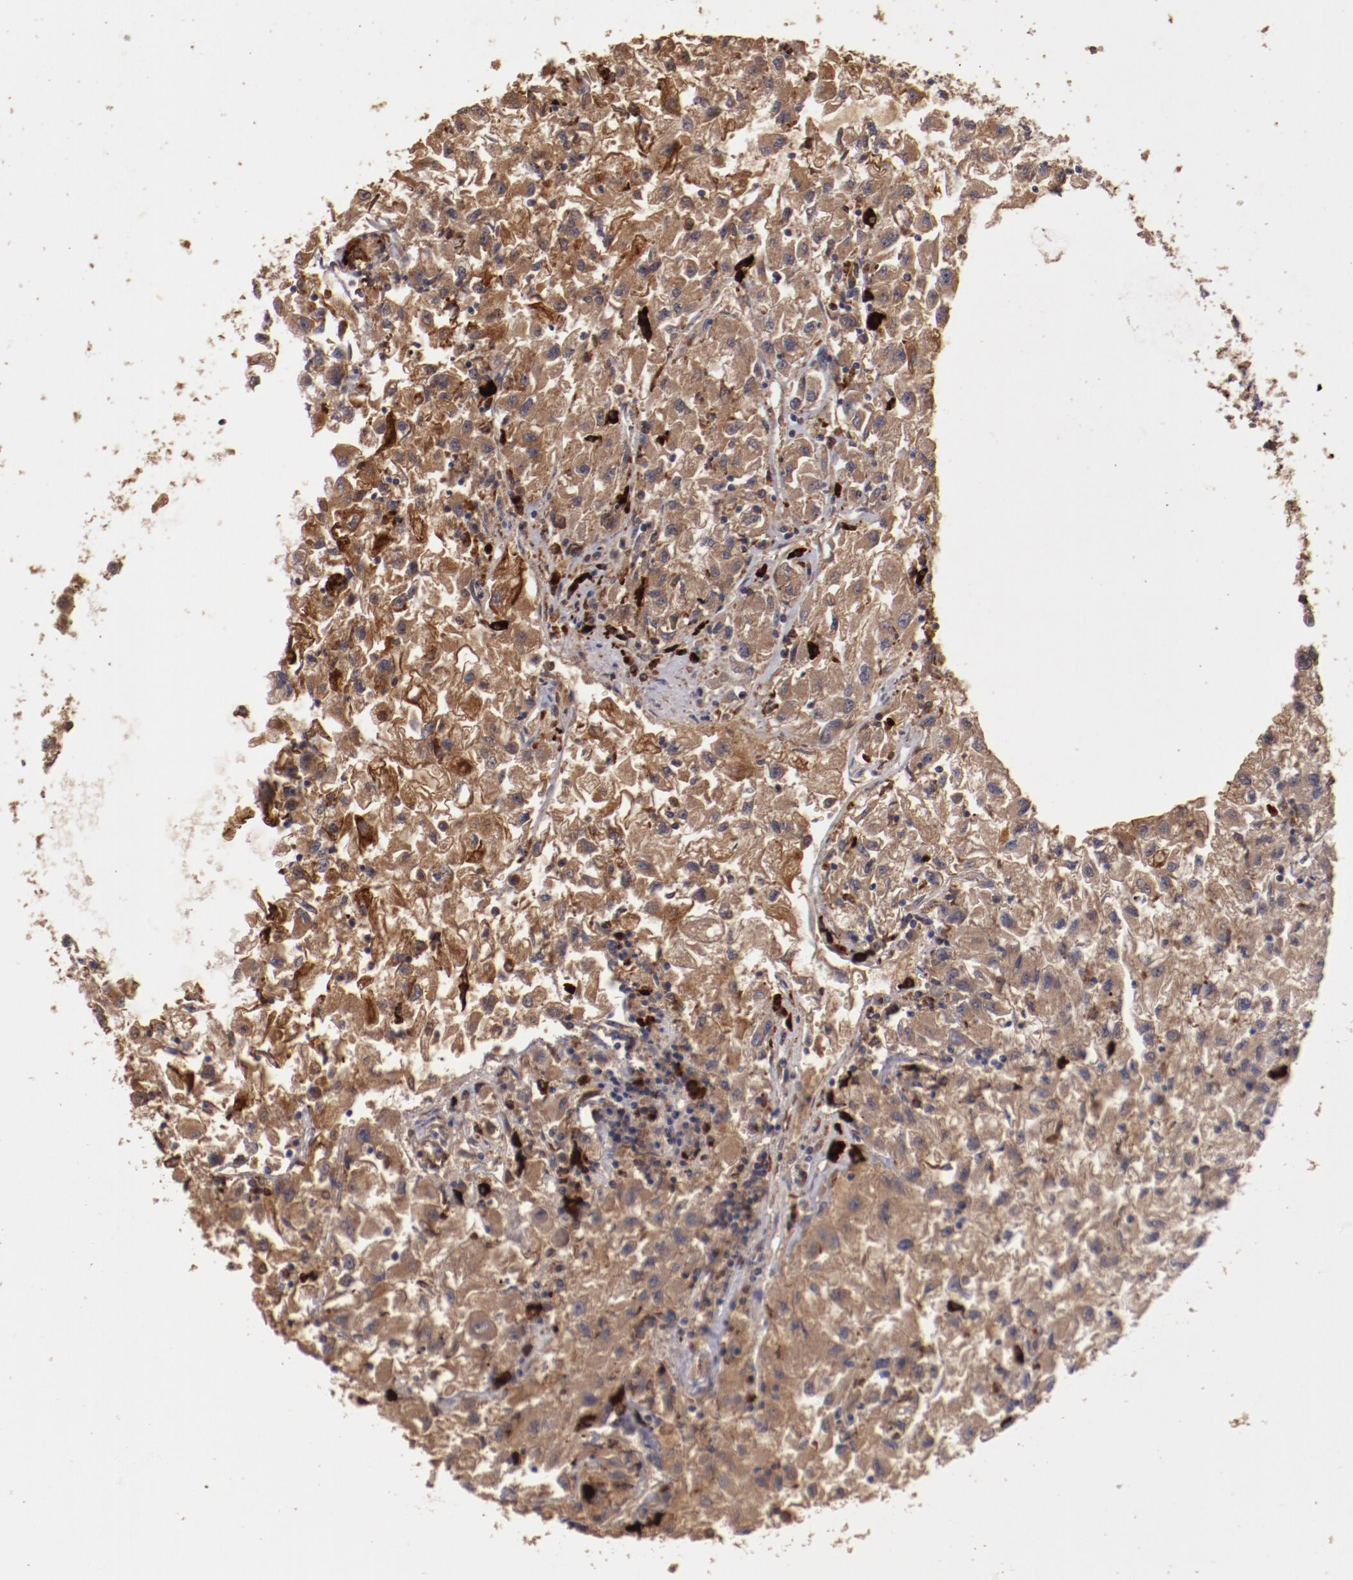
{"staining": {"intensity": "moderate", "quantity": ">75%", "location": "cytoplasmic/membranous"}, "tissue": "renal cancer", "cell_type": "Tumor cells", "image_type": "cancer", "snomed": [{"axis": "morphology", "description": "Adenocarcinoma, NOS"}, {"axis": "topography", "description": "Kidney"}], "caption": "High-power microscopy captured an IHC photomicrograph of adenocarcinoma (renal), revealing moderate cytoplasmic/membranous expression in approximately >75% of tumor cells.", "gene": "SRRD", "patient": {"sex": "male", "age": 59}}